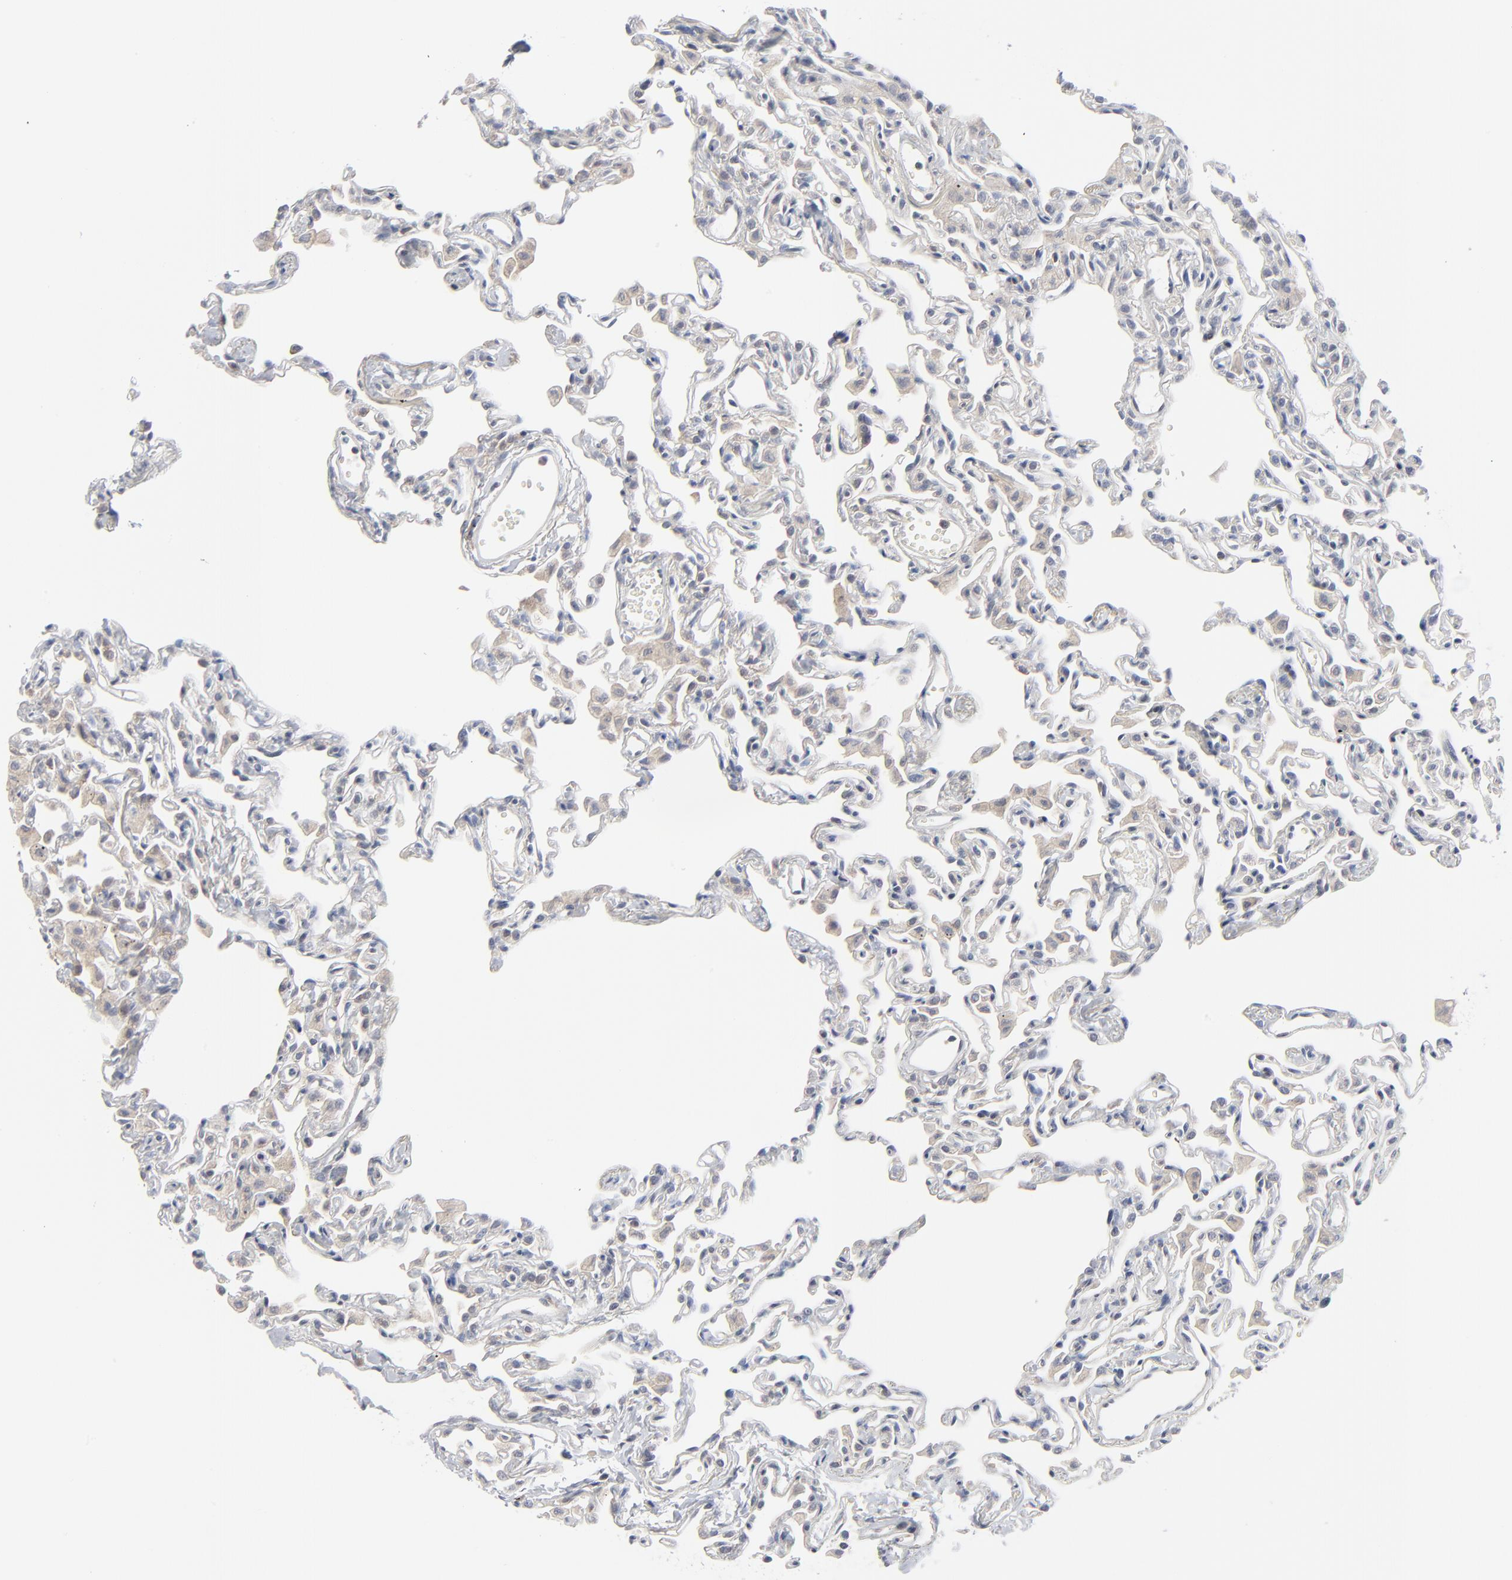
{"staining": {"intensity": "negative", "quantity": "none", "location": "none"}, "tissue": "lung", "cell_type": "Alveolar cells", "image_type": "normal", "snomed": [{"axis": "morphology", "description": "Normal tissue, NOS"}, {"axis": "topography", "description": "Lung"}], "caption": "This is an IHC image of unremarkable human lung. There is no positivity in alveolar cells.", "gene": "RPS6KB1", "patient": {"sex": "female", "age": 49}}